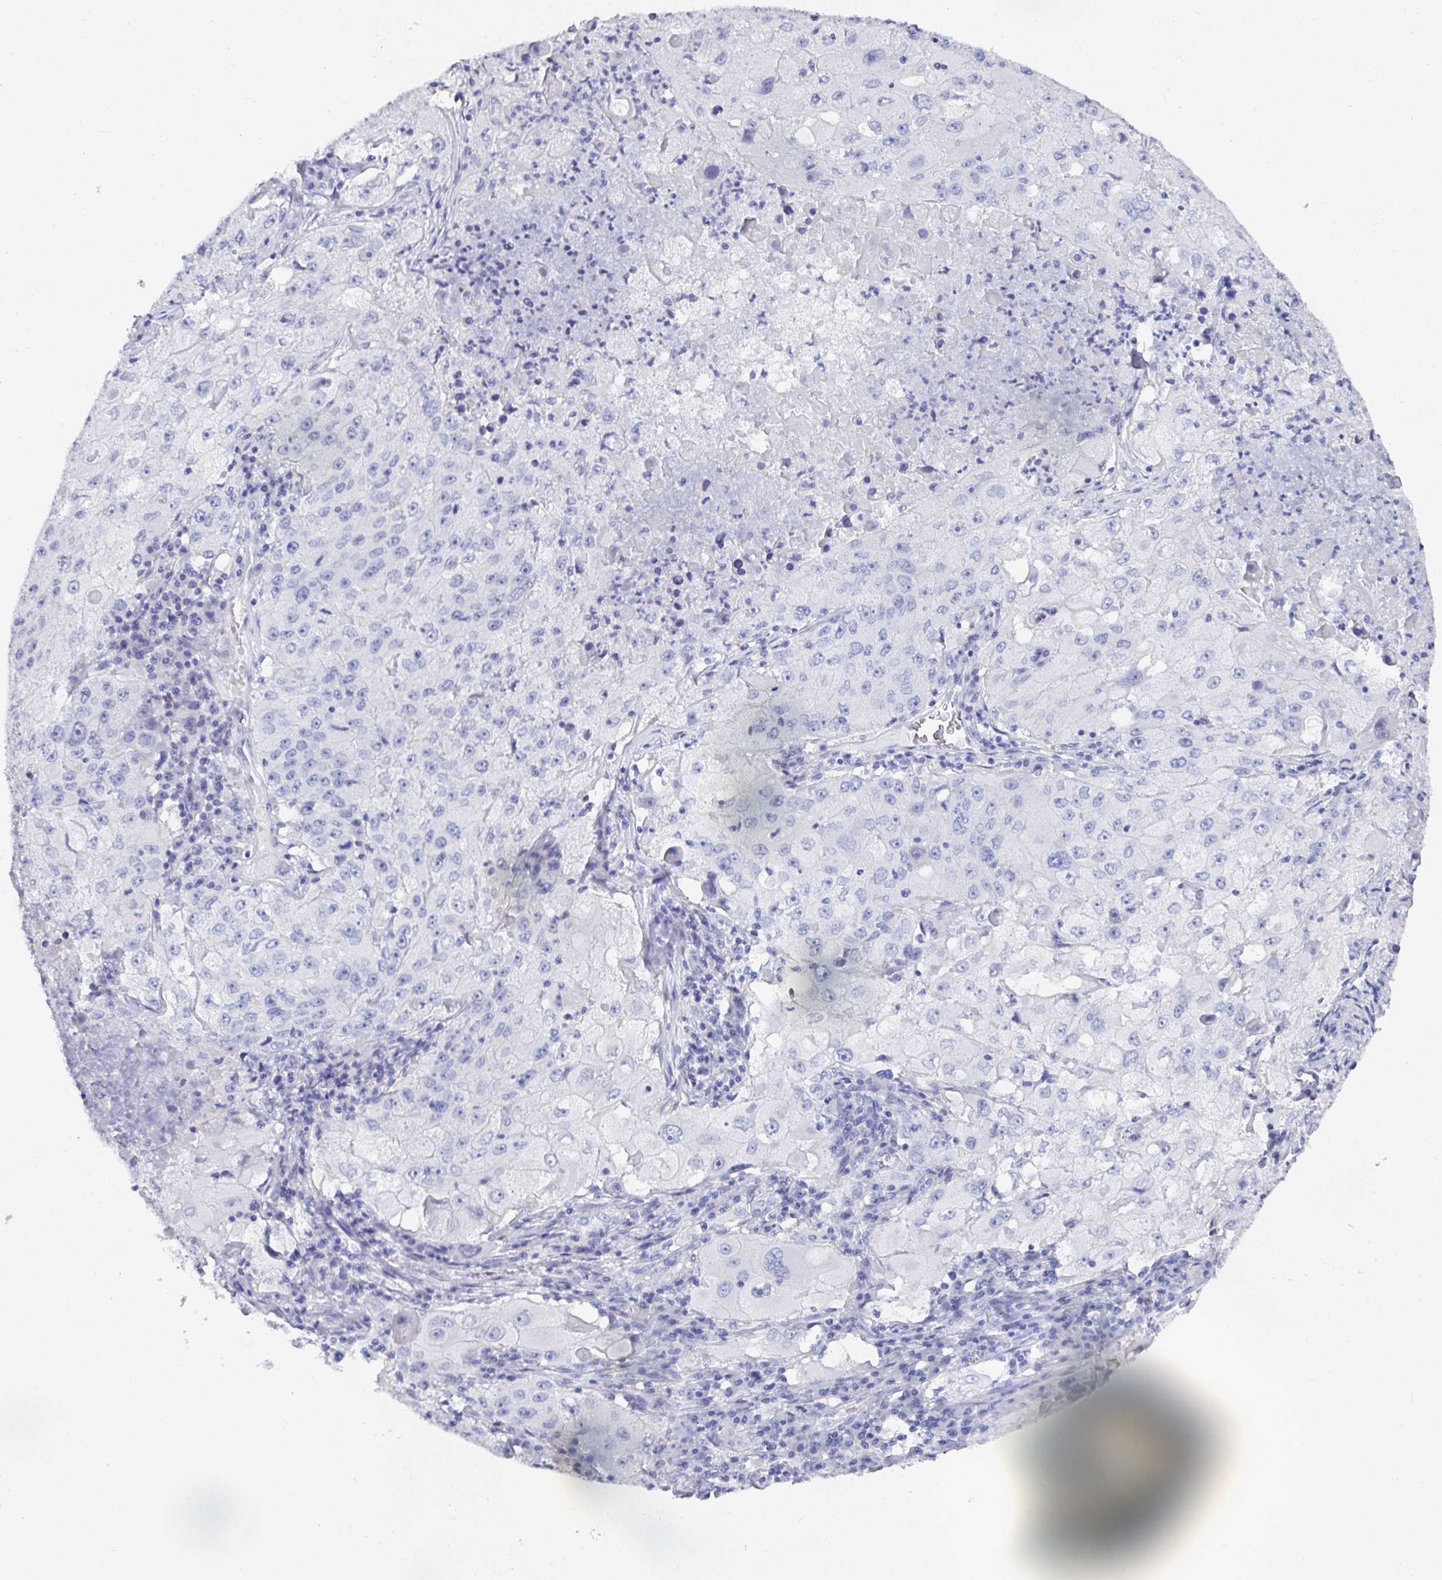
{"staining": {"intensity": "negative", "quantity": "none", "location": "none"}, "tissue": "lung cancer", "cell_type": "Tumor cells", "image_type": "cancer", "snomed": [{"axis": "morphology", "description": "Squamous cell carcinoma, NOS"}, {"axis": "topography", "description": "Lung"}], "caption": "An immunohistochemistry (IHC) histopathology image of squamous cell carcinoma (lung) is shown. There is no staining in tumor cells of squamous cell carcinoma (lung).", "gene": "GRIA1", "patient": {"sex": "male", "age": 63}}